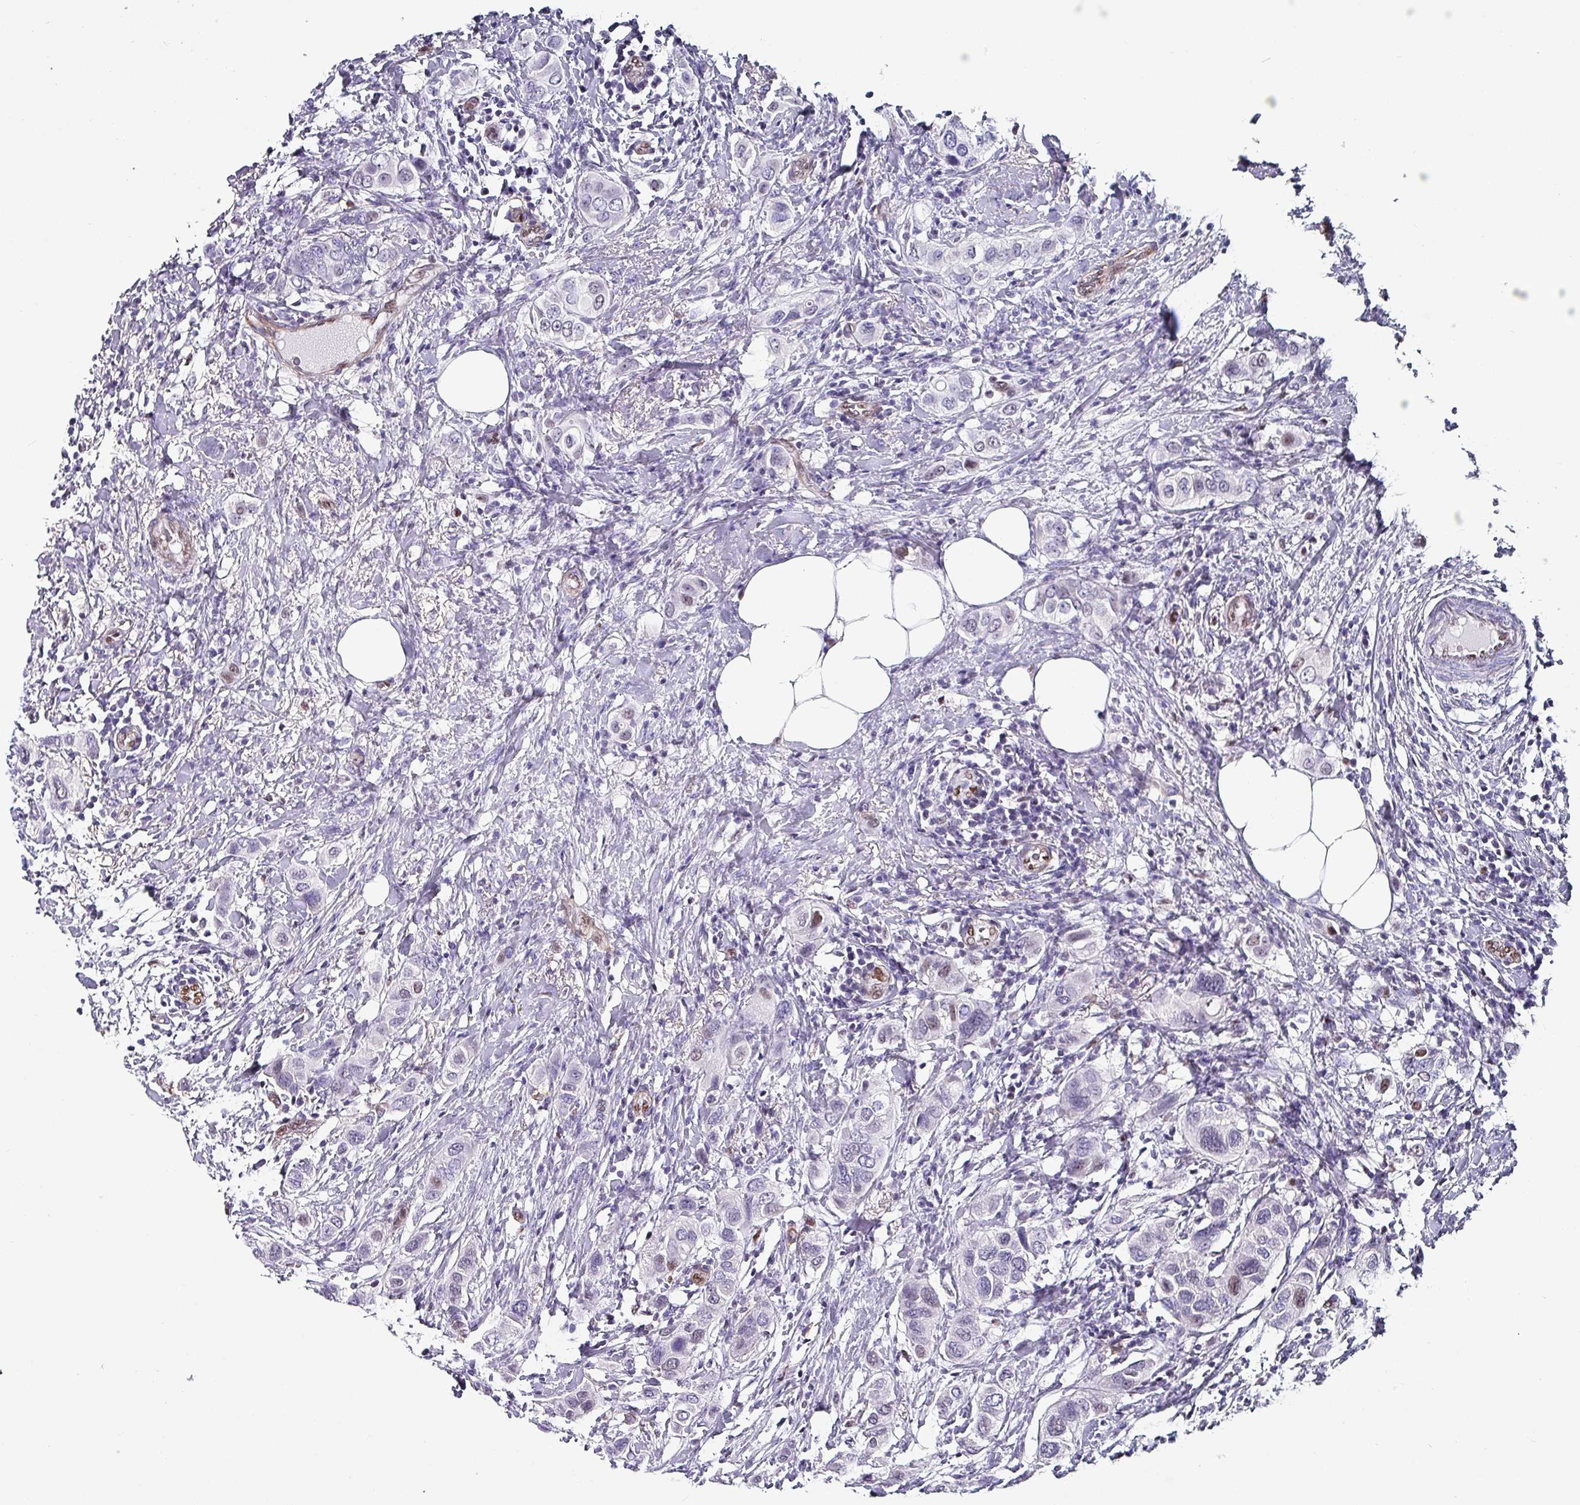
{"staining": {"intensity": "weak", "quantity": "<25%", "location": "nuclear"}, "tissue": "breast cancer", "cell_type": "Tumor cells", "image_type": "cancer", "snomed": [{"axis": "morphology", "description": "Lobular carcinoma"}, {"axis": "topography", "description": "Breast"}], "caption": "The immunohistochemistry micrograph has no significant staining in tumor cells of breast cancer (lobular carcinoma) tissue.", "gene": "ZNF816-ZNF321P", "patient": {"sex": "female", "age": 51}}